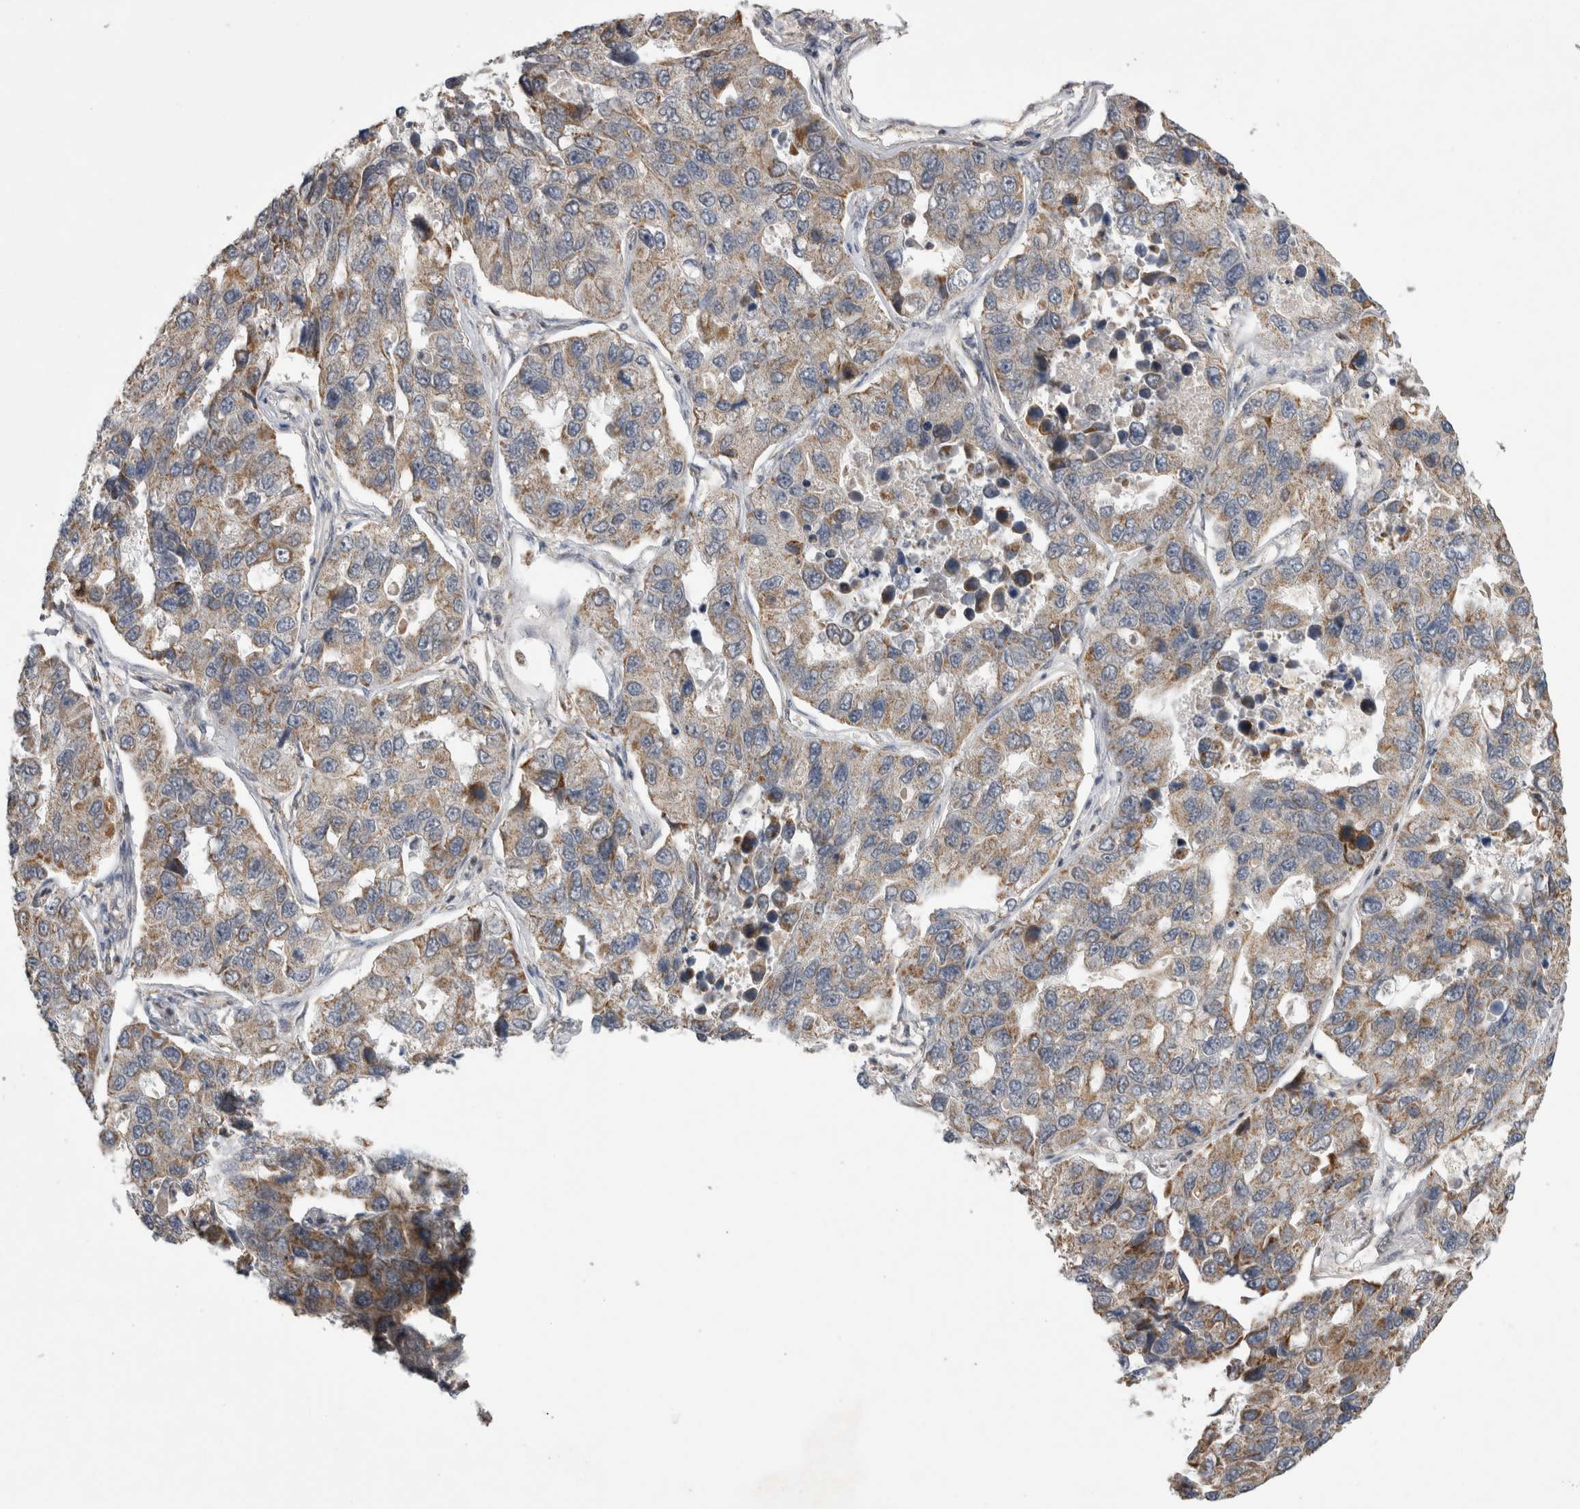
{"staining": {"intensity": "weak", "quantity": "25%-75%", "location": "cytoplasmic/membranous"}, "tissue": "lung cancer", "cell_type": "Tumor cells", "image_type": "cancer", "snomed": [{"axis": "morphology", "description": "Adenocarcinoma, NOS"}, {"axis": "topography", "description": "Lung"}], "caption": "Approximately 25%-75% of tumor cells in human lung cancer reveal weak cytoplasmic/membranous protein expression as visualized by brown immunohistochemical staining.", "gene": "KCNIP1", "patient": {"sex": "male", "age": 64}}